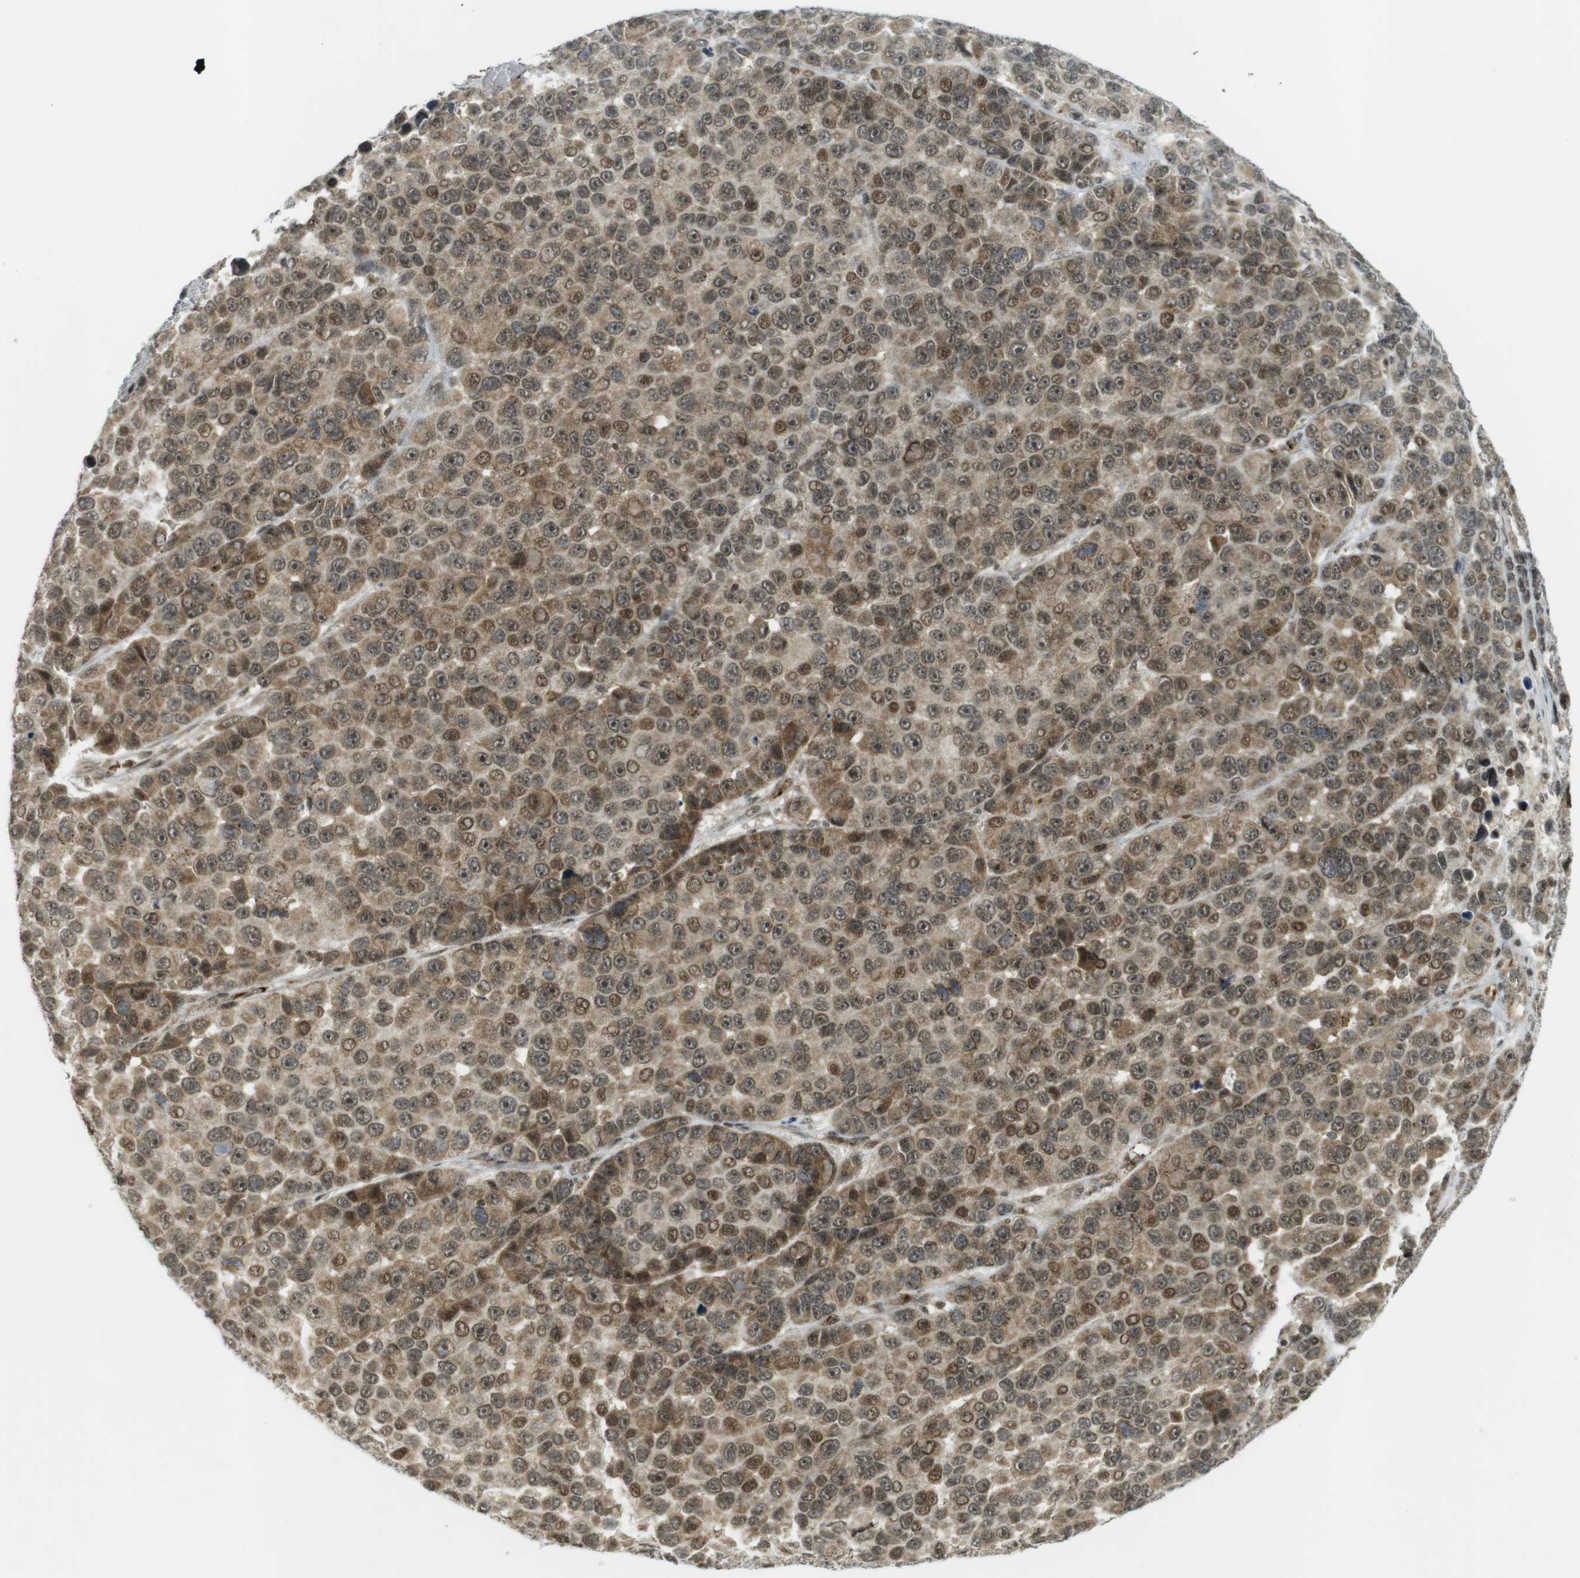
{"staining": {"intensity": "moderate", "quantity": ">75%", "location": "cytoplasmic/membranous,nuclear"}, "tissue": "melanoma", "cell_type": "Tumor cells", "image_type": "cancer", "snomed": [{"axis": "morphology", "description": "Malignant melanoma, NOS"}, {"axis": "topography", "description": "Skin"}], "caption": "Immunohistochemistry (IHC) (DAB (3,3'-diaminobenzidine)) staining of malignant melanoma shows moderate cytoplasmic/membranous and nuclear protein positivity in approximately >75% of tumor cells. The staining was performed using DAB, with brown indicating positive protein expression. Nuclei are stained blue with hematoxylin.", "gene": "PPP1R13B", "patient": {"sex": "male", "age": 53}}